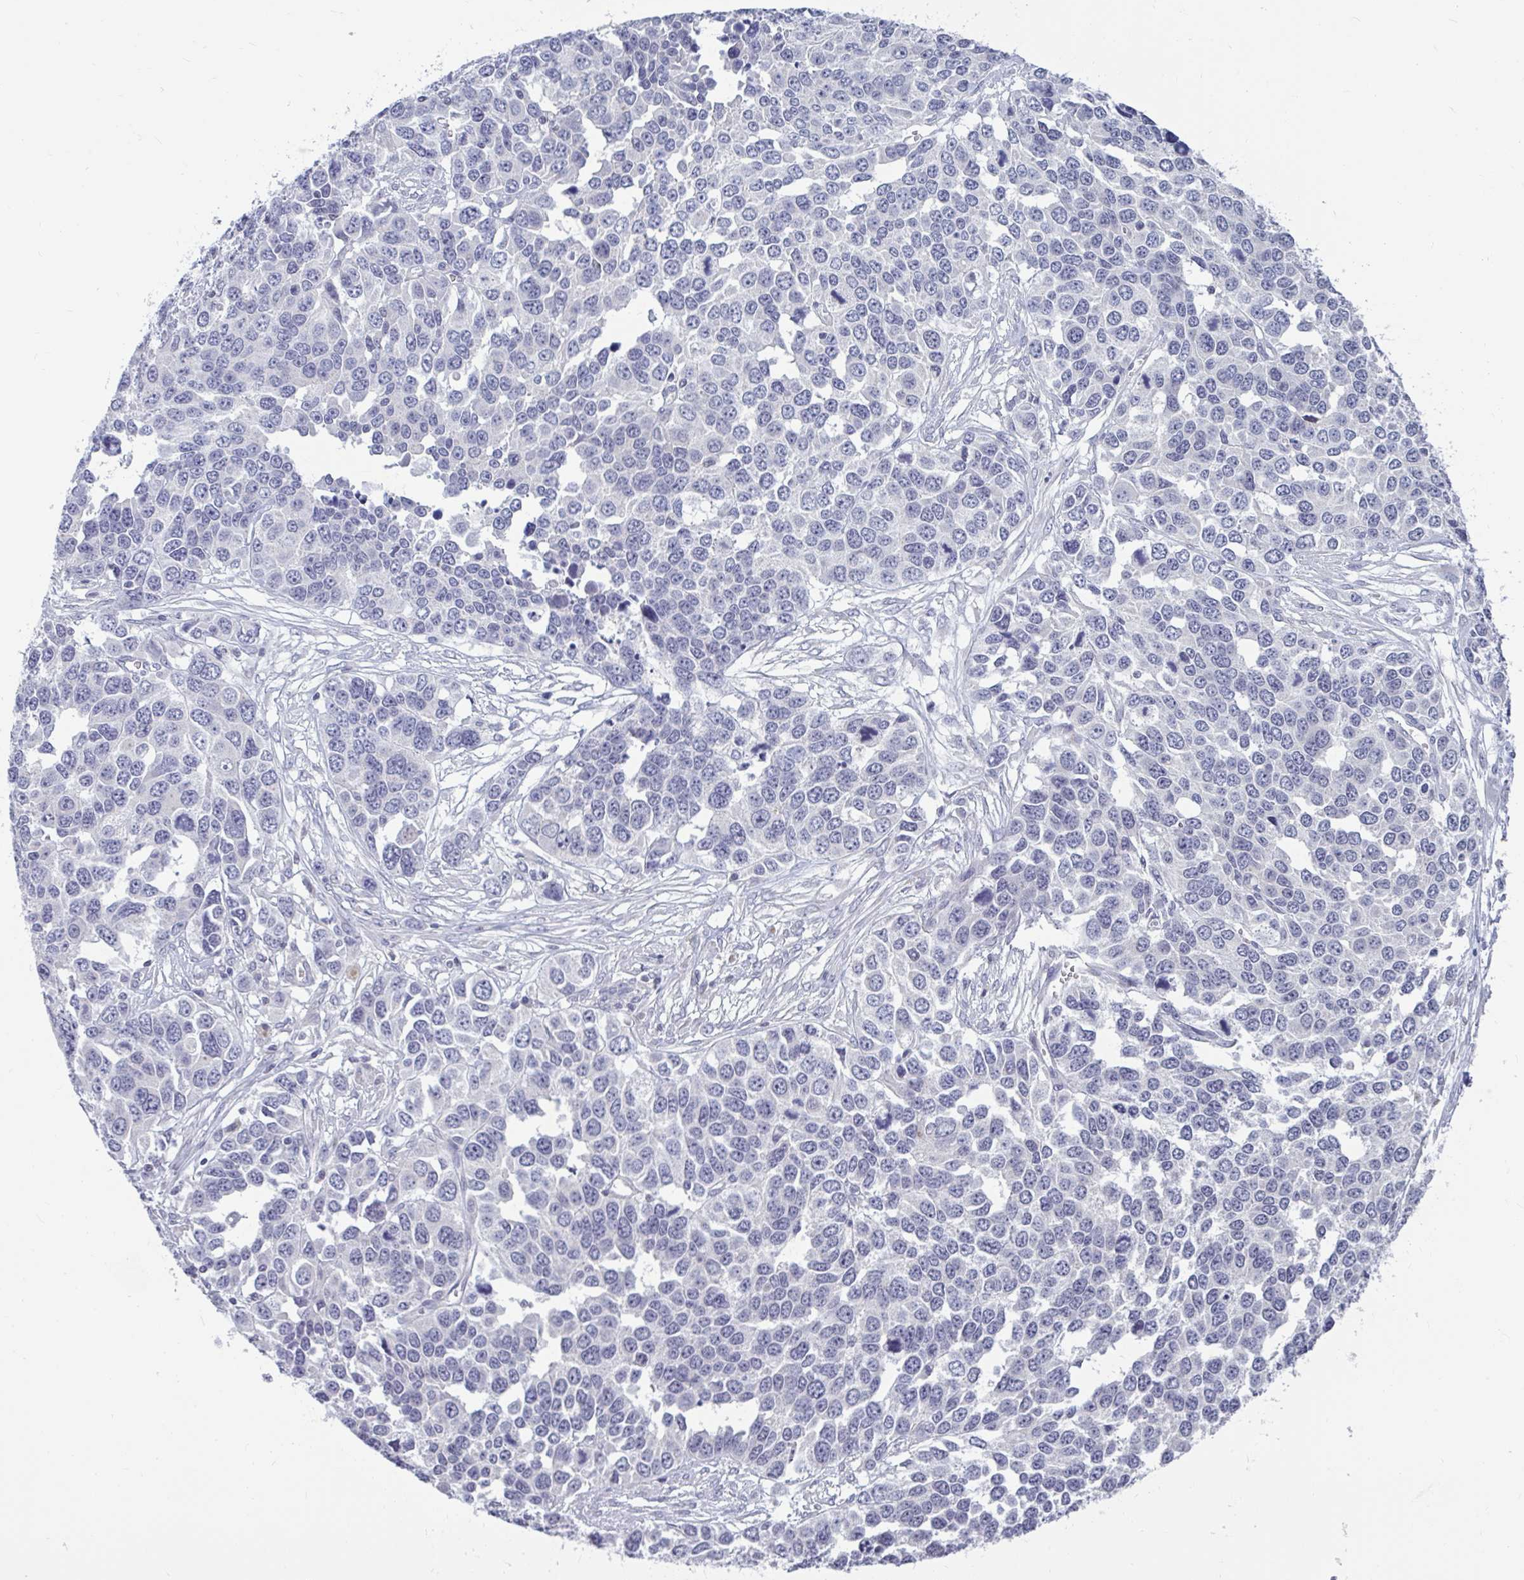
{"staining": {"intensity": "negative", "quantity": "none", "location": "none"}, "tissue": "ovarian cancer", "cell_type": "Tumor cells", "image_type": "cancer", "snomed": [{"axis": "morphology", "description": "Cystadenocarcinoma, serous, NOS"}, {"axis": "topography", "description": "Ovary"}], "caption": "A high-resolution photomicrograph shows IHC staining of ovarian cancer, which demonstrates no significant positivity in tumor cells.", "gene": "ARPP19", "patient": {"sex": "female", "age": 76}}